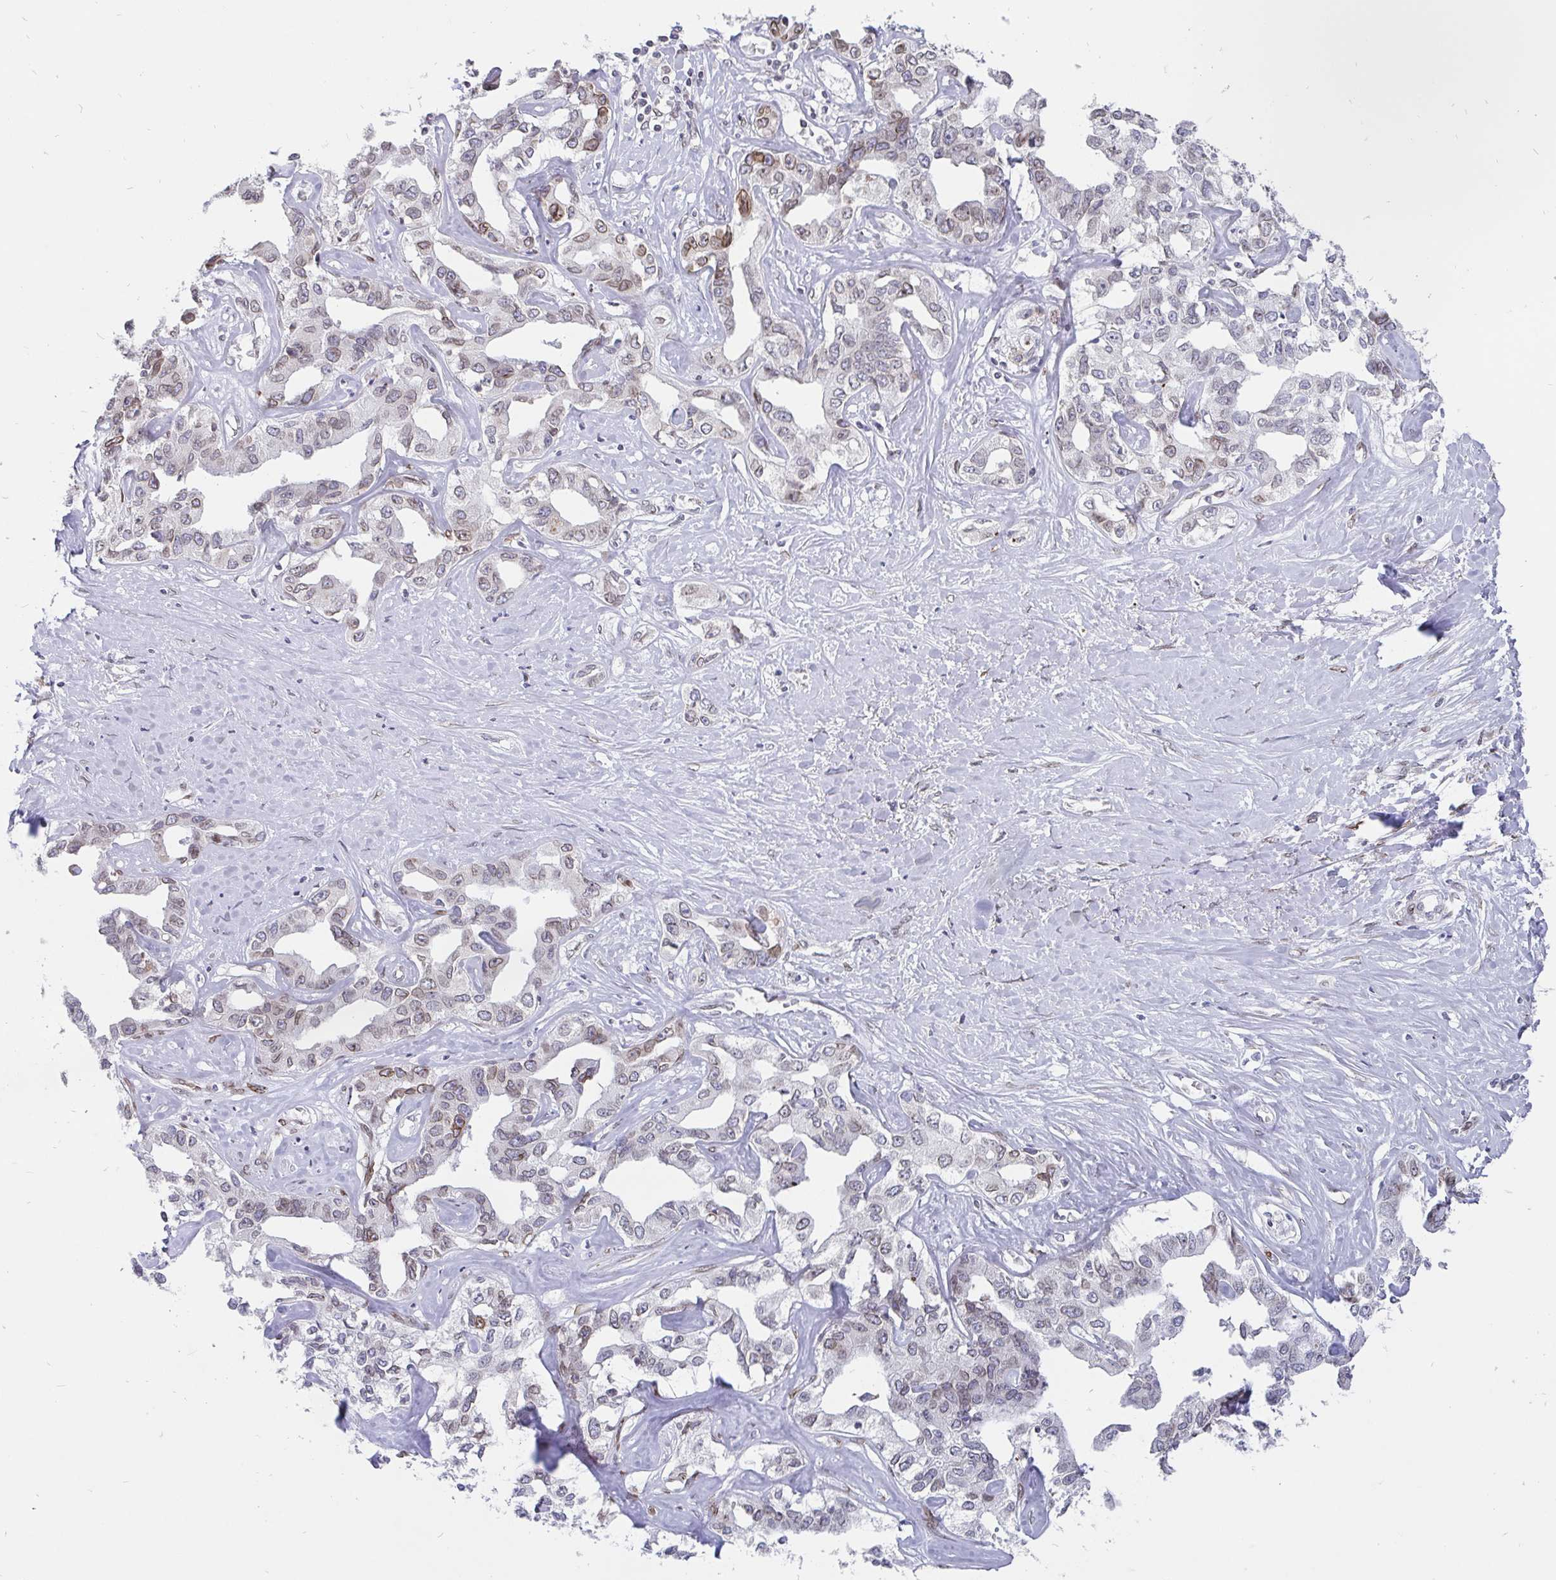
{"staining": {"intensity": "moderate", "quantity": "<25%", "location": "cytoplasmic/membranous,nuclear"}, "tissue": "liver cancer", "cell_type": "Tumor cells", "image_type": "cancer", "snomed": [{"axis": "morphology", "description": "Cholangiocarcinoma"}, {"axis": "topography", "description": "Liver"}], "caption": "Immunohistochemistry image of neoplastic tissue: cholangiocarcinoma (liver) stained using immunohistochemistry (IHC) exhibits low levels of moderate protein expression localized specifically in the cytoplasmic/membranous and nuclear of tumor cells, appearing as a cytoplasmic/membranous and nuclear brown color.", "gene": "EMD", "patient": {"sex": "male", "age": 59}}